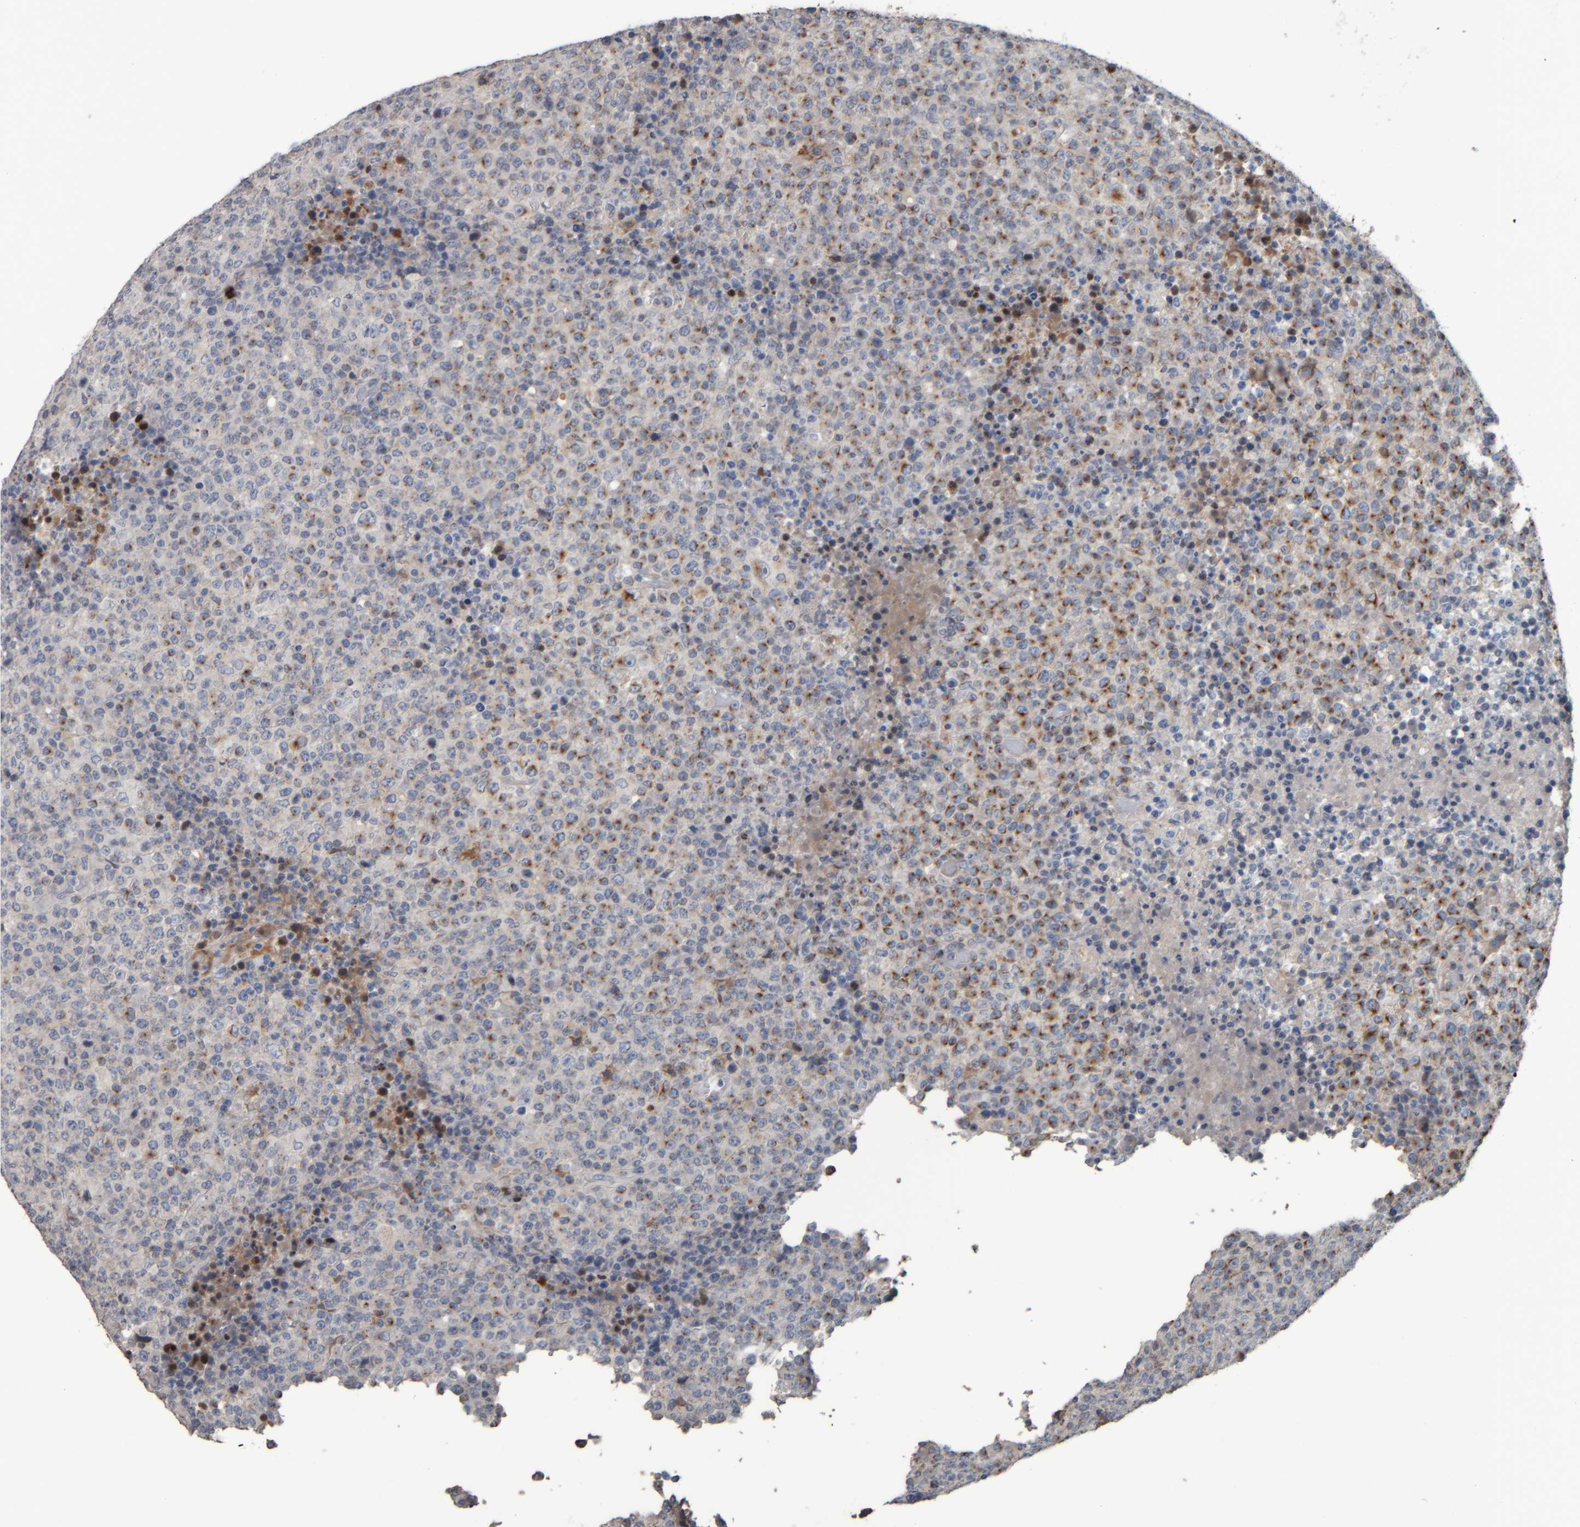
{"staining": {"intensity": "moderate", "quantity": "25%-75%", "location": "cytoplasmic/membranous"}, "tissue": "lymphoma", "cell_type": "Tumor cells", "image_type": "cancer", "snomed": [{"axis": "morphology", "description": "Malignant lymphoma, non-Hodgkin's type, High grade"}, {"axis": "topography", "description": "Lymph node"}], "caption": "Protein expression analysis of human lymphoma reveals moderate cytoplasmic/membranous positivity in about 25%-75% of tumor cells.", "gene": "CAVIN4", "patient": {"sex": "male", "age": 13}}